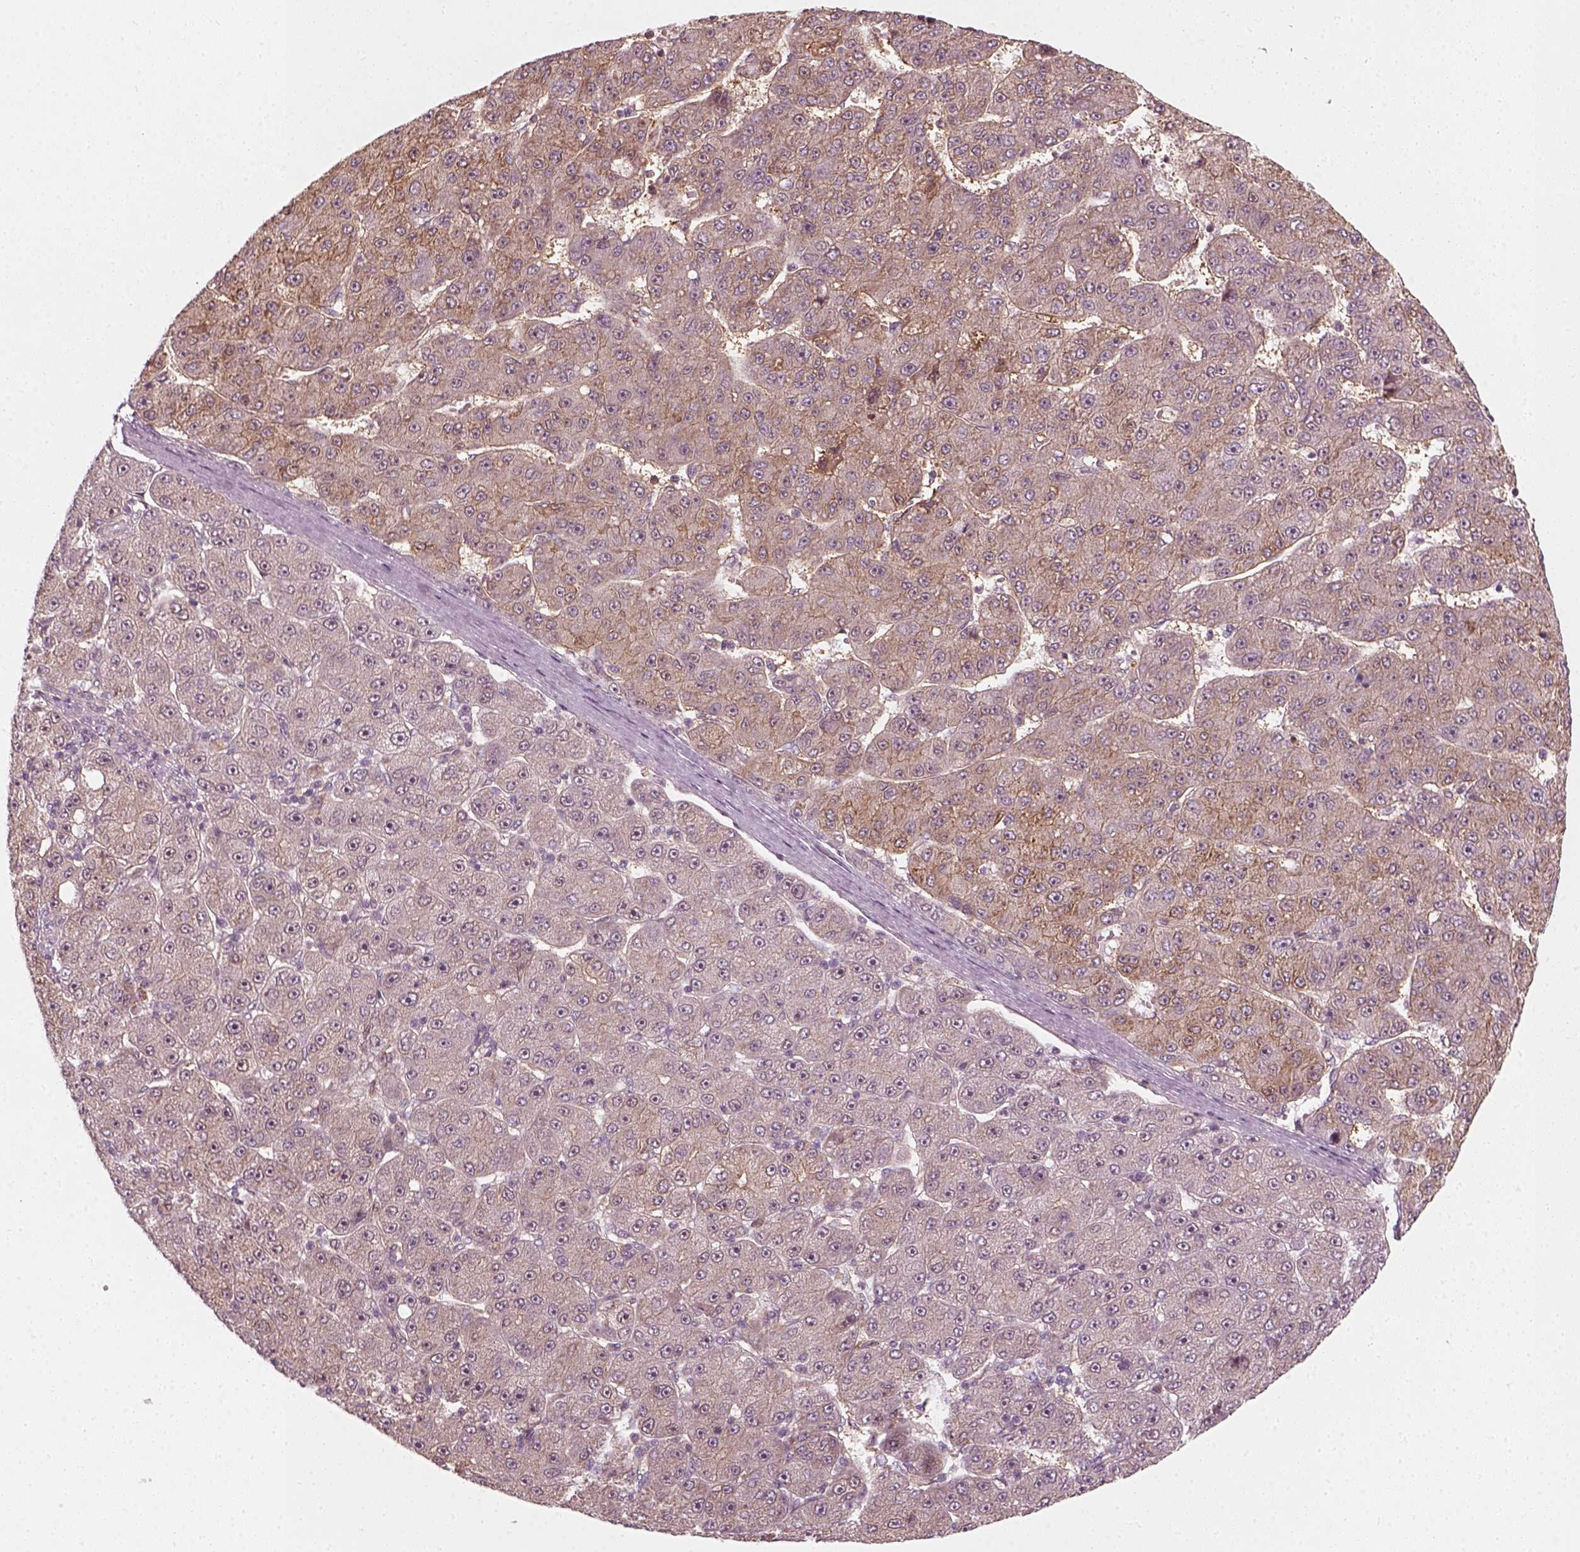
{"staining": {"intensity": "negative", "quantity": "none", "location": "none"}, "tissue": "liver cancer", "cell_type": "Tumor cells", "image_type": "cancer", "snomed": [{"axis": "morphology", "description": "Carcinoma, Hepatocellular, NOS"}, {"axis": "topography", "description": "Liver"}], "caption": "An immunohistochemistry (IHC) histopathology image of liver hepatocellular carcinoma is shown. There is no staining in tumor cells of liver hepatocellular carcinoma. (DAB (3,3'-diaminobenzidine) immunohistochemistry (IHC) visualized using brightfield microscopy, high magnification).", "gene": "DNASE1L1", "patient": {"sex": "male", "age": 67}}